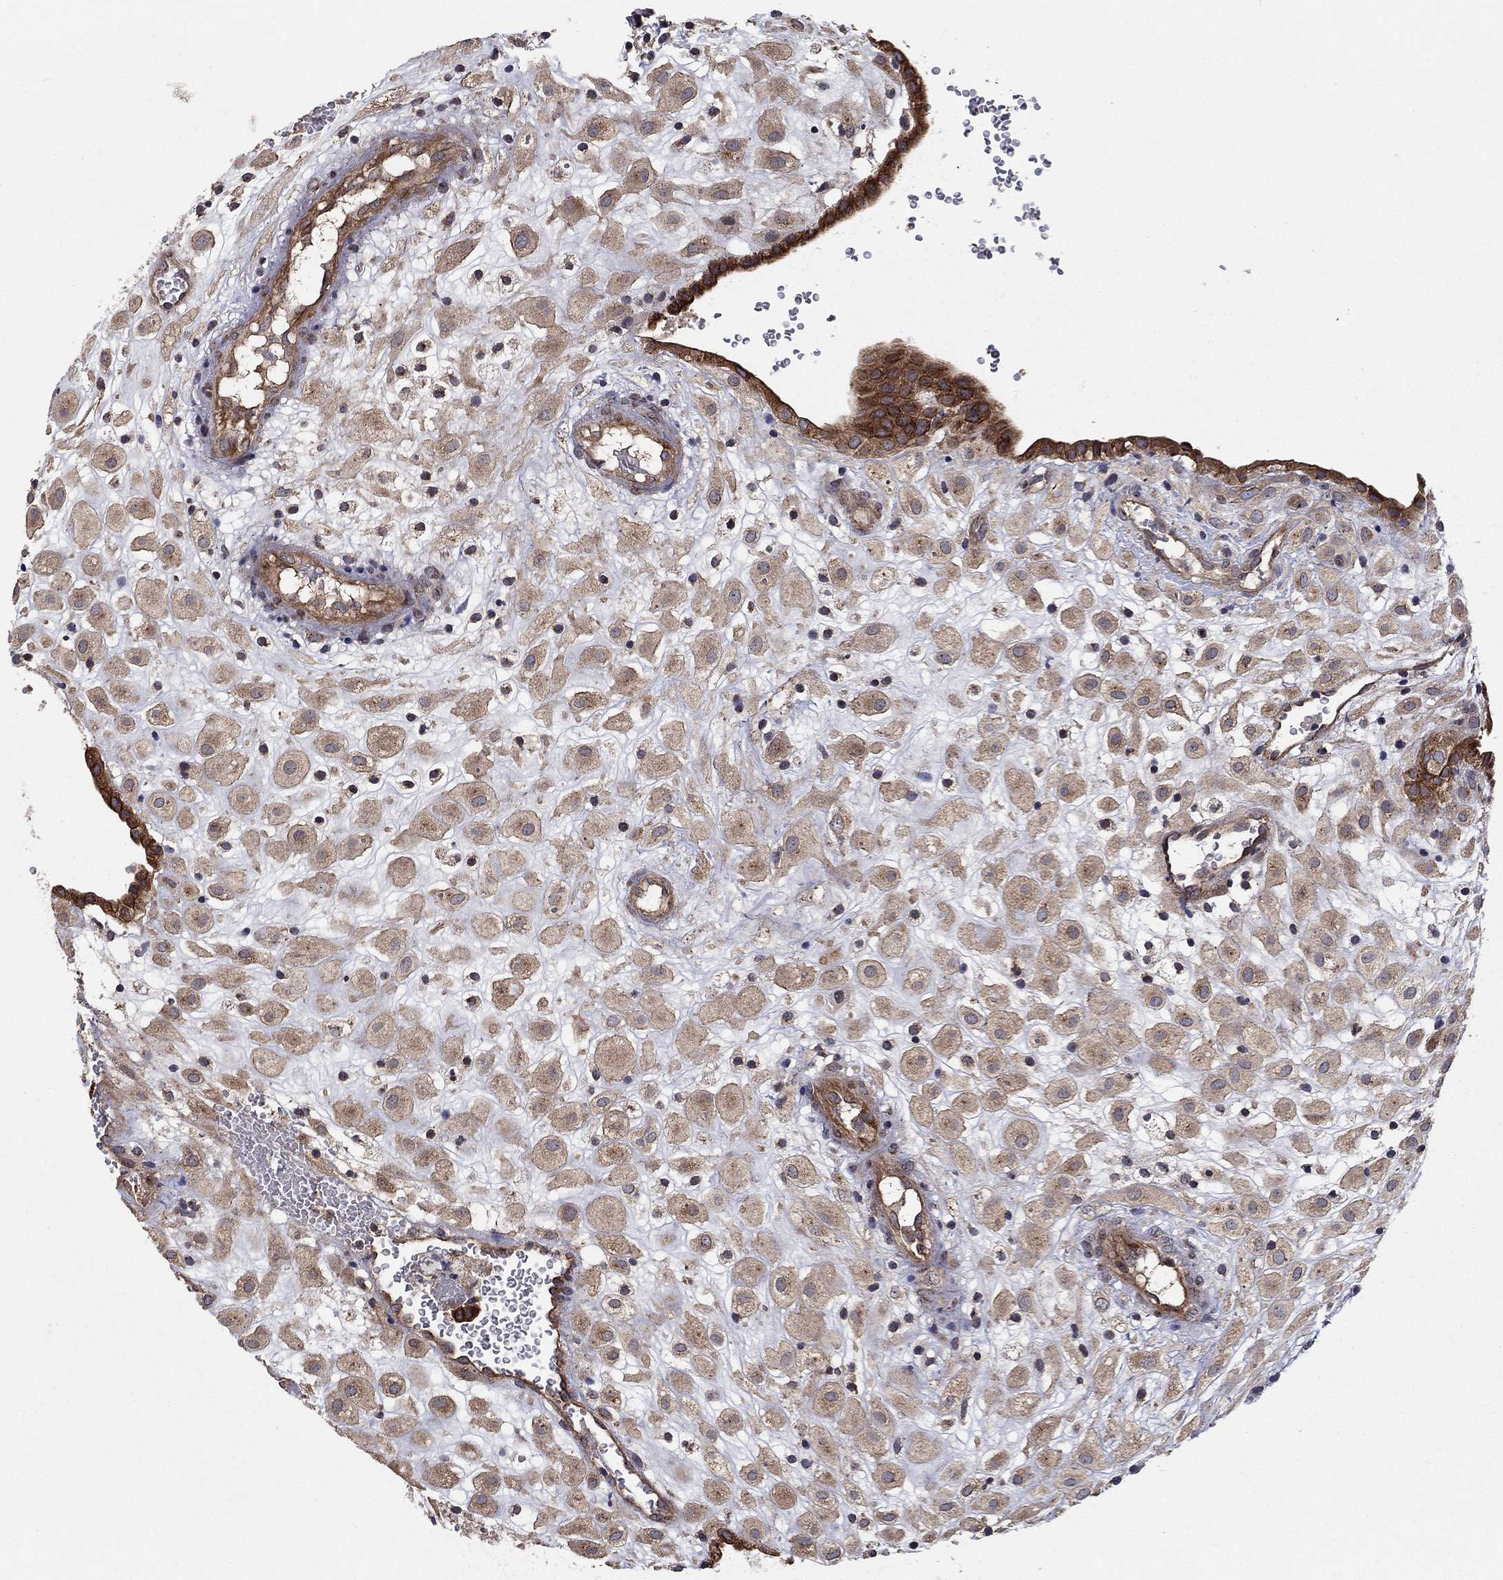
{"staining": {"intensity": "moderate", "quantity": ">75%", "location": "cytoplasmic/membranous"}, "tissue": "placenta", "cell_type": "Decidual cells", "image_type": "normal", "snomed": [{"axis": "morphology", "description": "Normal tissue, NOS"}, {"axis": "topography", "description": "Placenta"}], "caption": "An image of placenta stained for a protein displays moderate cytoplasmic/membranous brown staining in decidual cells. (Stains: DAB (3,3'-diaminobenzidine) in brown, nuclei in blue, Microscopy: brightfield microscopy at high magnification).", "gene": "BMERB1", "patient": {"sex": "female", "age": 24}}